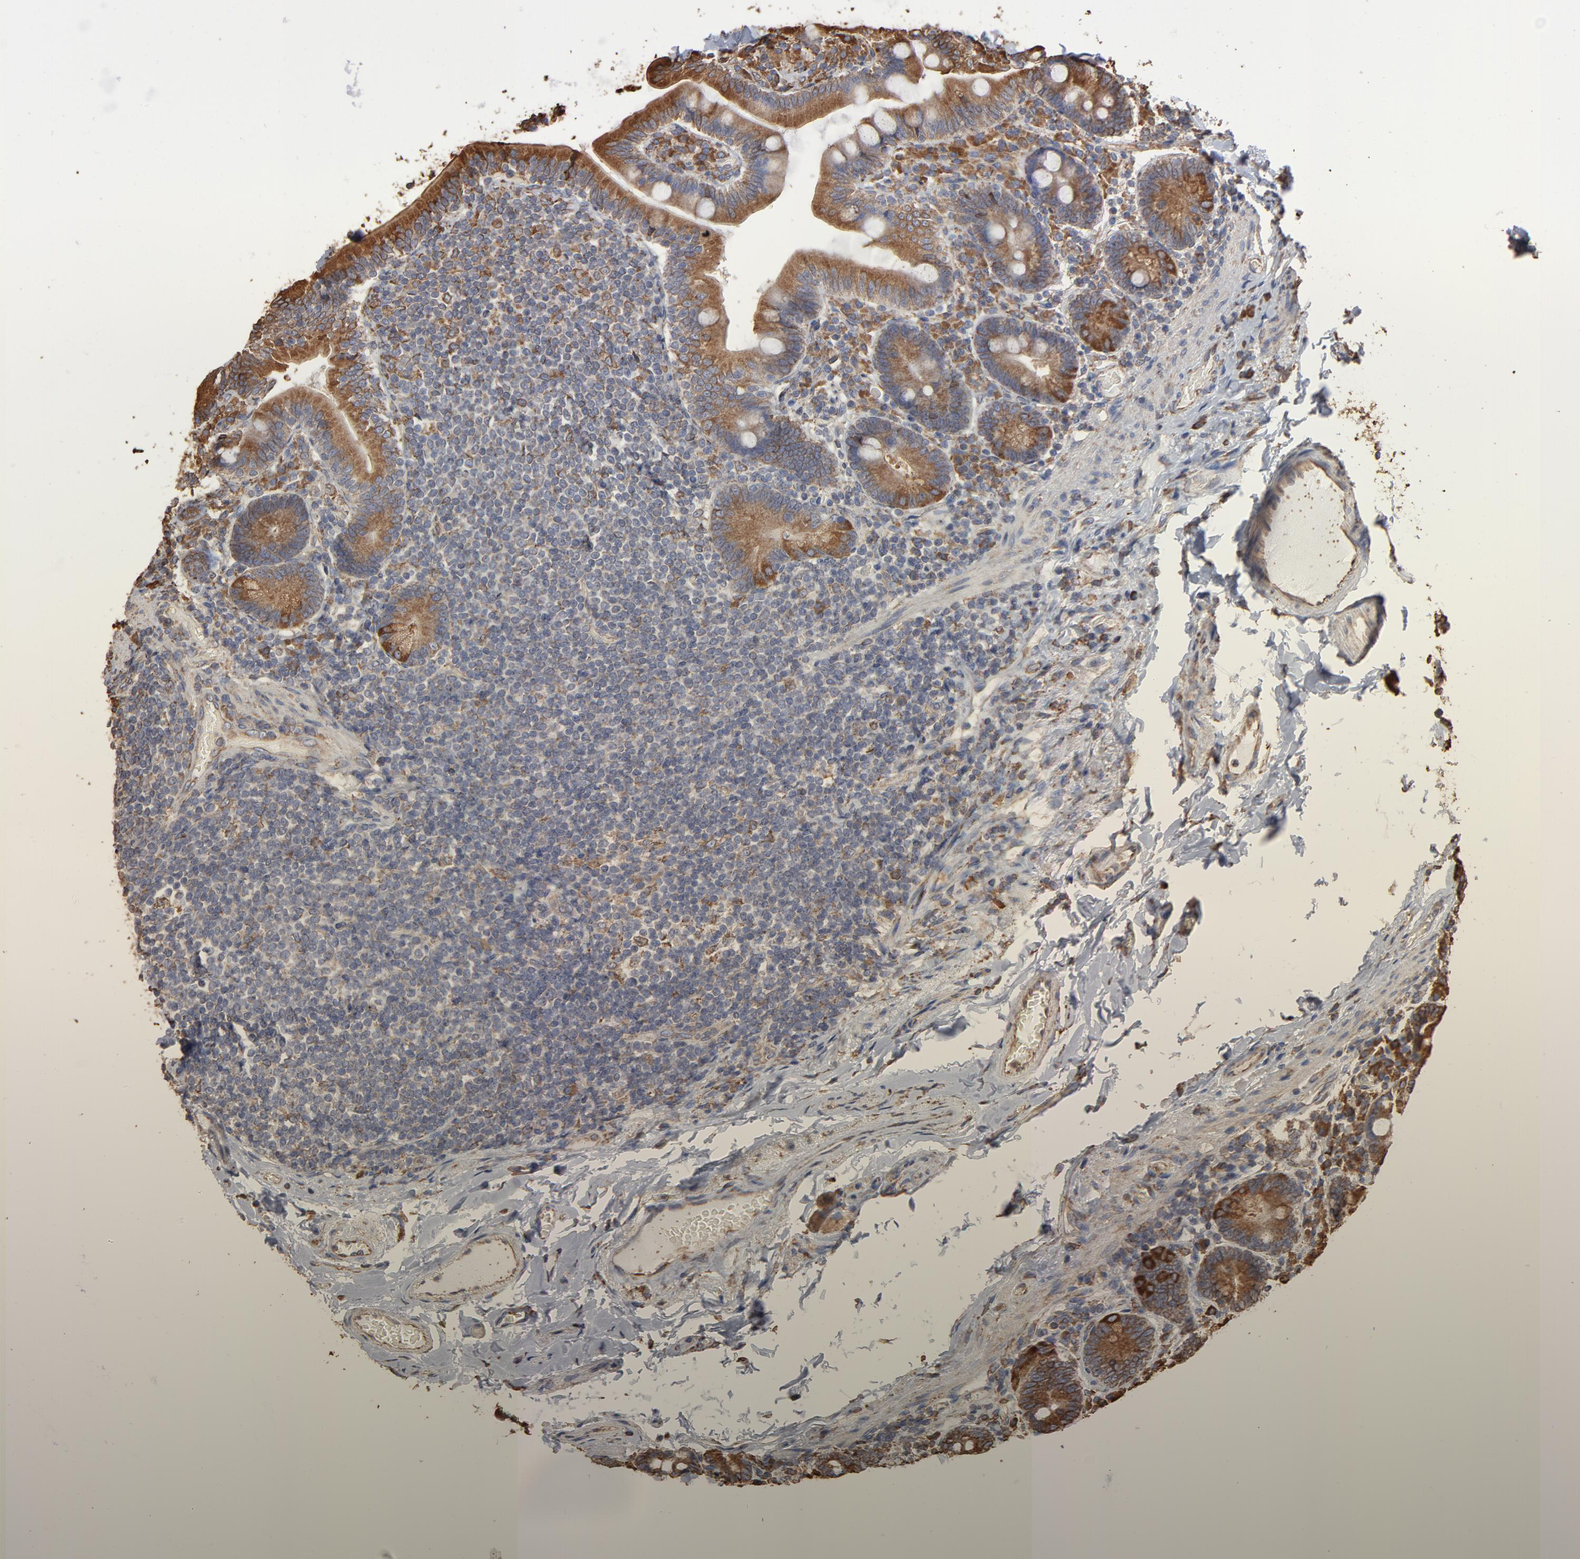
{"staining": {"intensity": "strong", "quantity": "<25%", "location": "cytoplasmic/membranous"}, "tissue": "duodenum", "cell_type": "Glandular cells", "image_type": "normal", "snomed": [{"axis": "morphology", "description": "Normal tissue, NOS"}, {"axis": "topography", "description": "Duodenum"}], "caption": "An immunohistochemistry (IHC) photomicrograph of normal tissue is shown. Protein staining in brown highlights strong cytoplasmic/membranous positivity in duodenum within glandular cells. Nuclei are stained in blue.", "gene": "PDIA3", "patient": {"sex": "male", "age": 66}}